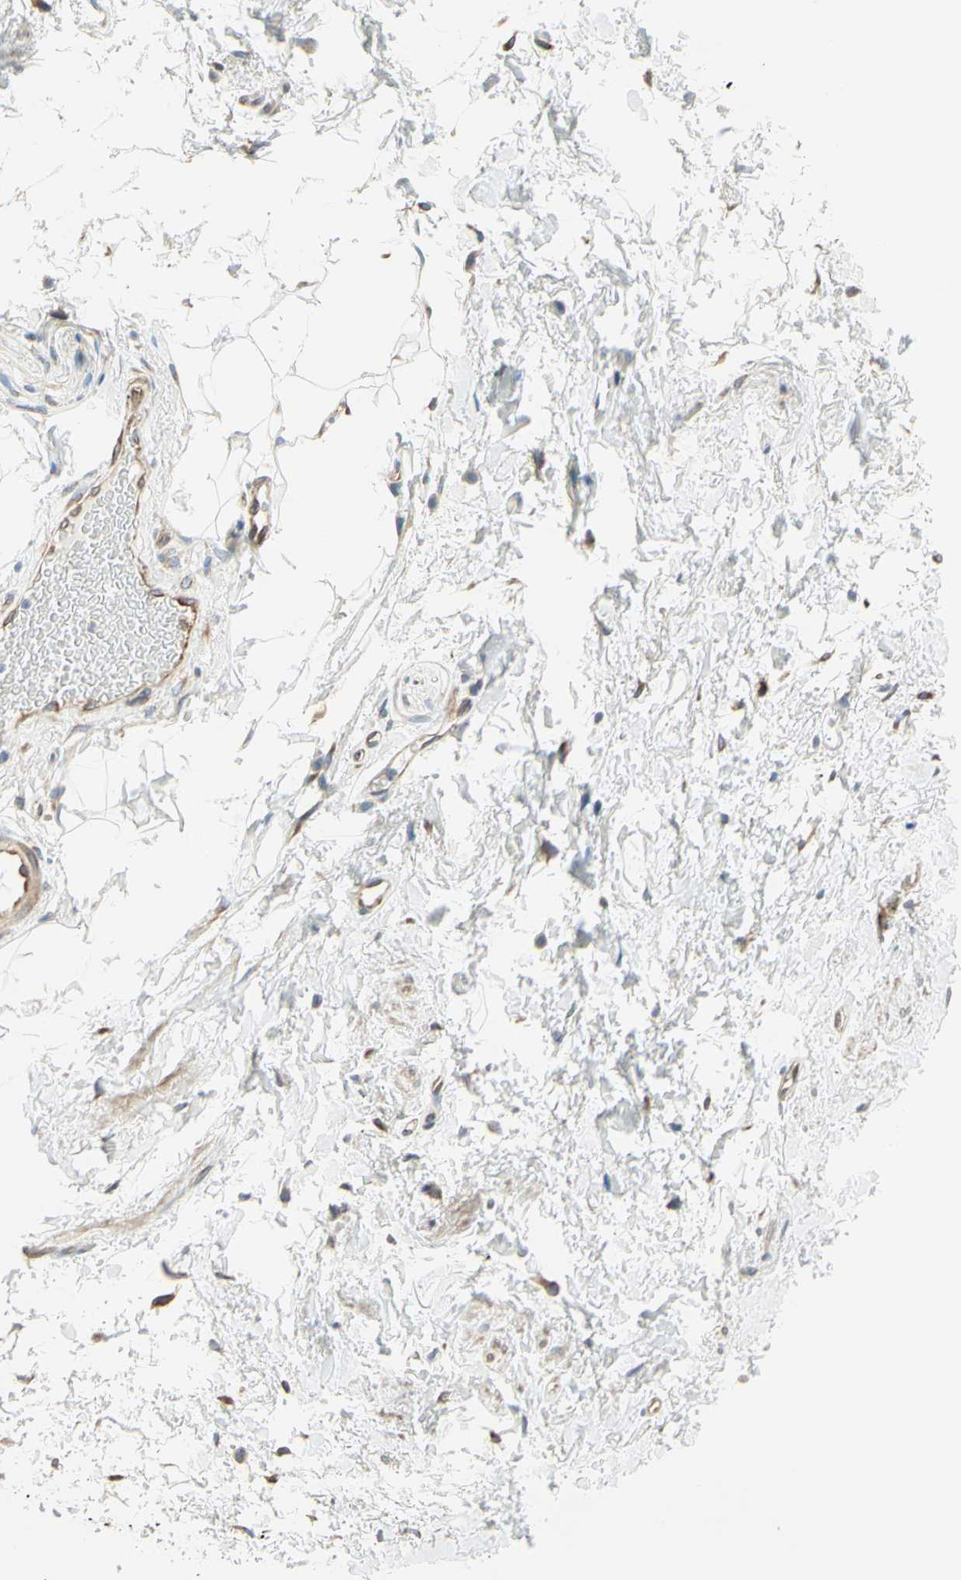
{"staining": {"intensity": "weak", "quantity": "25%-75%", "location": "cytoplasmic/membranous"}, "tissue": "adipose tissue", "cell_type": "Adipocytes", "image_type": "normal", "snomed": [{"axis": "morphology", "description": "Normal tissue, NOS"}, {"axis": "topography", "description": "Peripheral nerve tissue"}], "caption": "Adipose tissue stained with DAB (3,3'-diaminobenzidine) immunohistochemistry reveals low levels of weak cytoplasmic/membranous staining in approximately 25%-75% of adipocytes.", "gene": "TRAF2", "patient": {"sex": "male", "age": 70}}